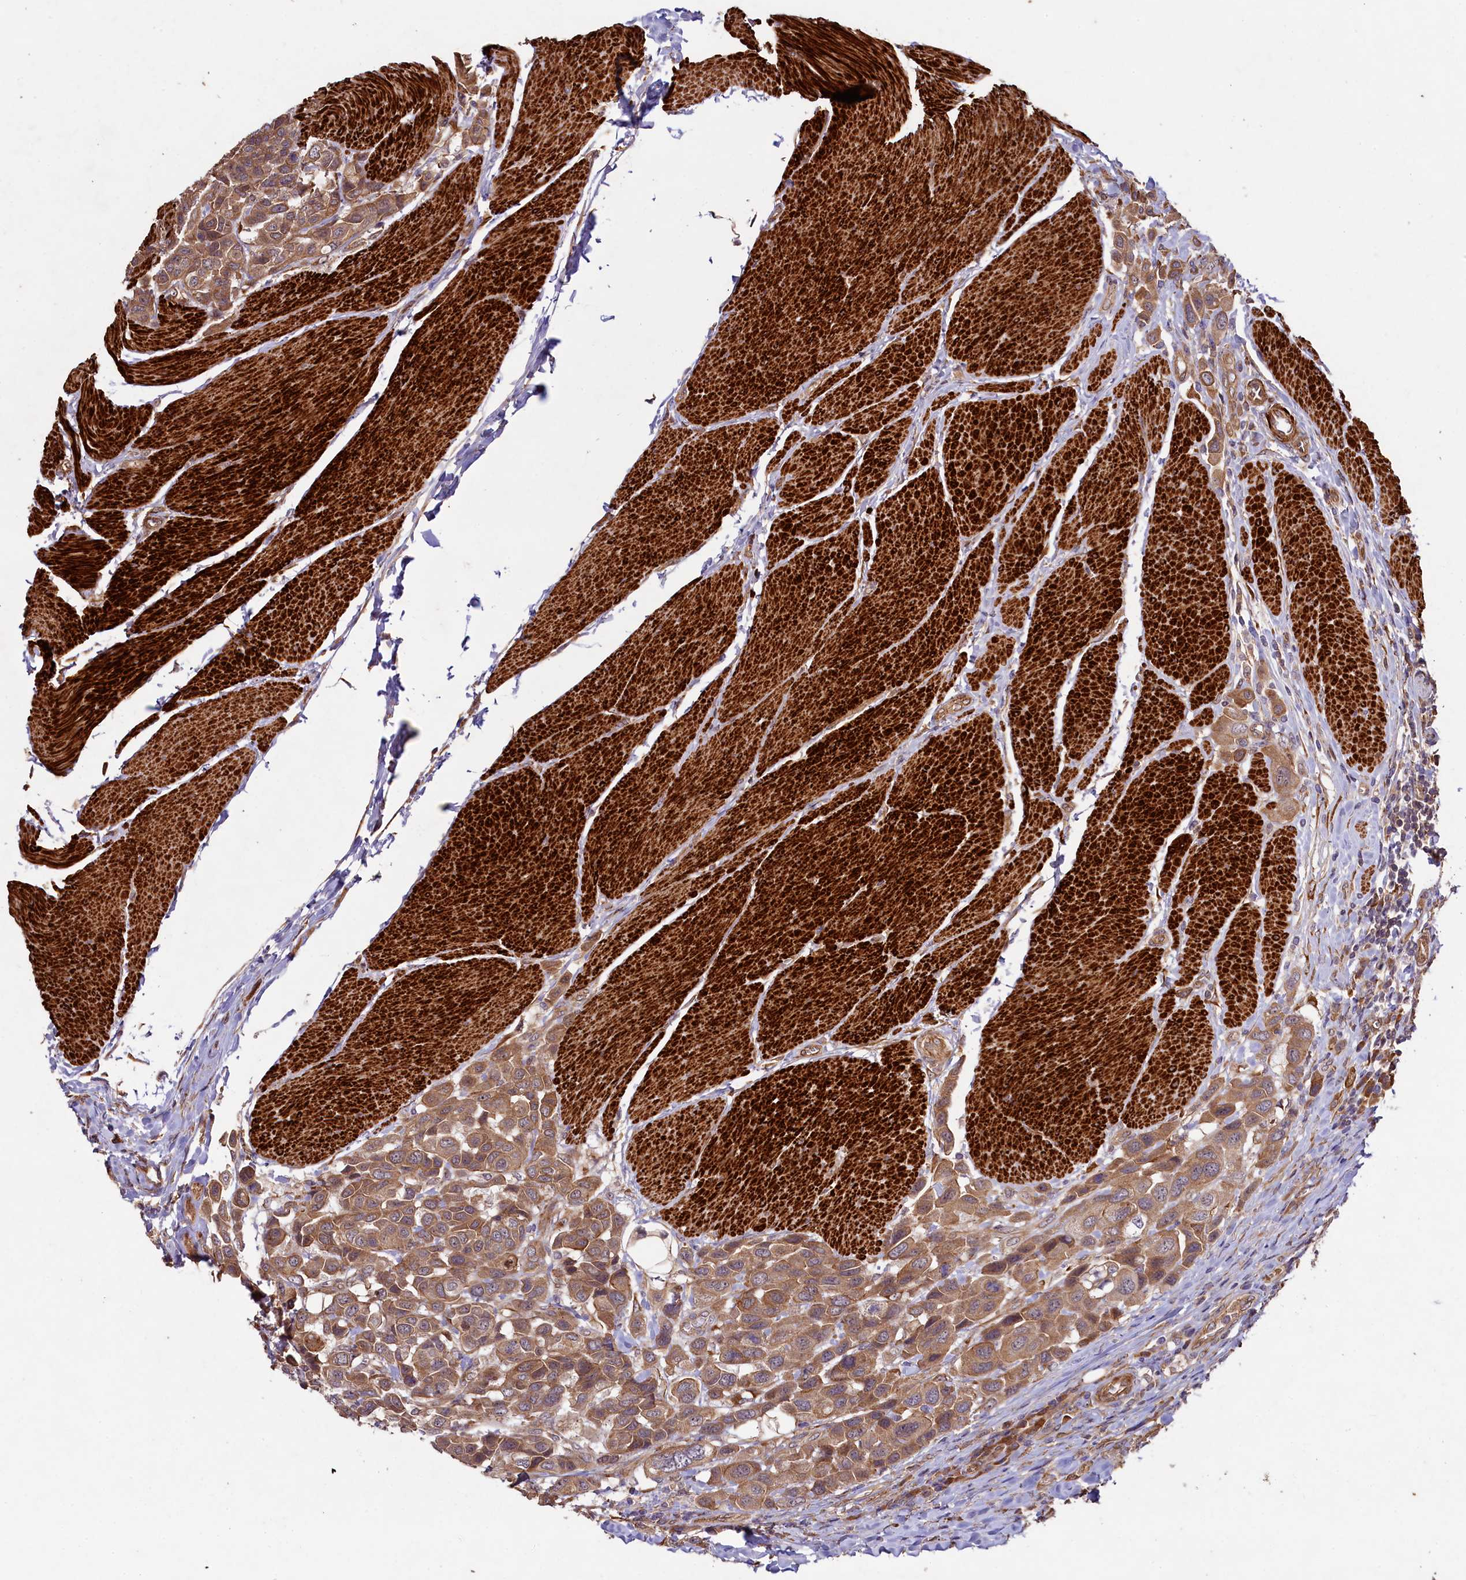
{"staining": {"intensity": "moderate", "quantity": ">75%", "location": "cytoplasmic/membranous"}, "tissue": "urothelial cancer", "cell_type": "Tumor cells", "image_type": "cancer", "snomed": [{"axis": "morphology", "description": "Urothelial carcinoma, High grade"}, {"axis": "topography", "description": "Urinary bladder"}], "caption": "DAB immunohistochemical staining of urothelial cancer demonstrates moderate cytoplasmic/membranous protein positivity in approximately >75% of tumor cells. (DAB (3,3'-diaminobenzidine) IHC, brown staining for protein, blue staining for nuclei).", "gene": "CCDC102A", "patient": {"sex": "male", "age": 50}}